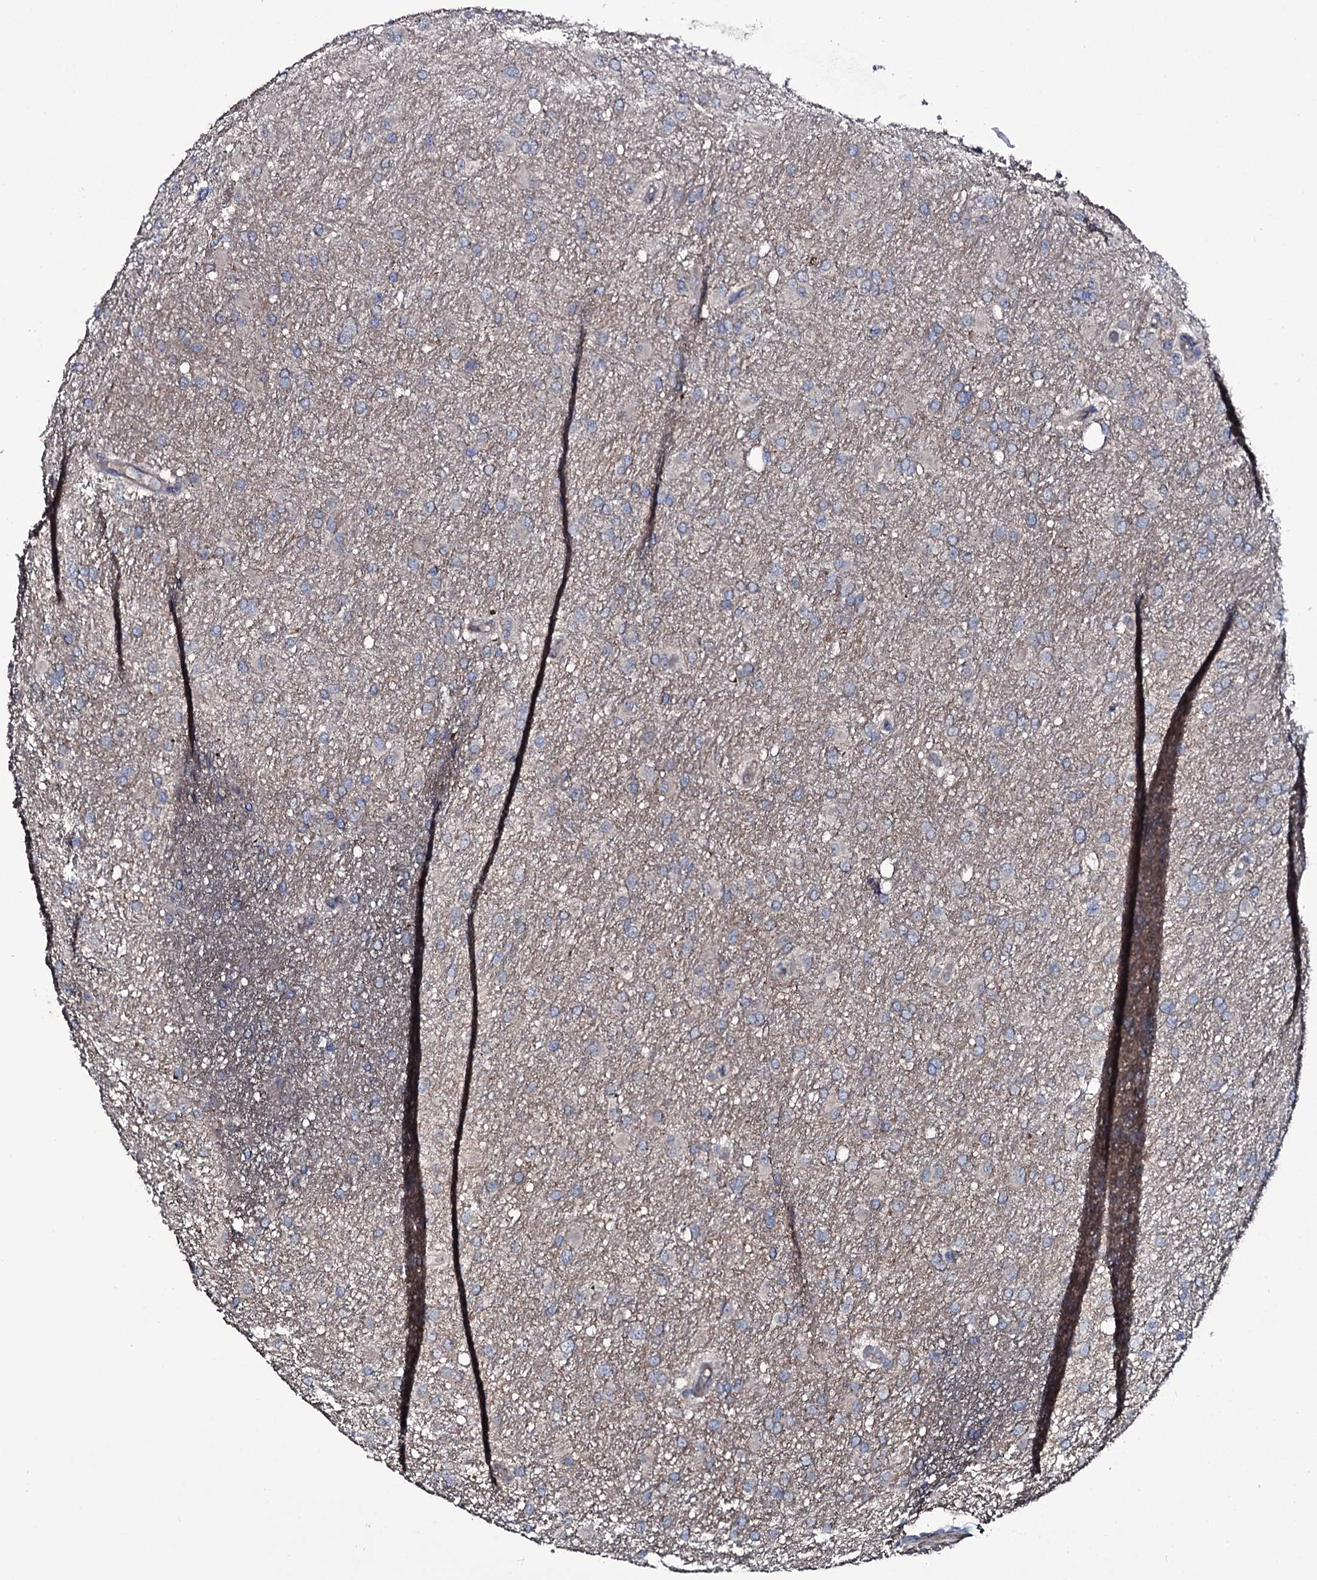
{"staining": {"intensity": "weak", "quantity": ">75%", "location": "cytoplasmic/membranous"}, "tissue": "glioma", "cell_type": "Tumor cells", "image_type": "cancer", "snomed": [{"axis": "morphology", "description": "Glioma, malignant, High grade"}, {"axis": "topography", "description": "Cerebral cortex"}], "caption": "Tumor cells reveal weak cytoplasmic/membranous positivity in approximately >75% of cells in malignant glioma (high-grade).", "gene": "WIPF3", "patient": {"sex": "female", "age": 36}}